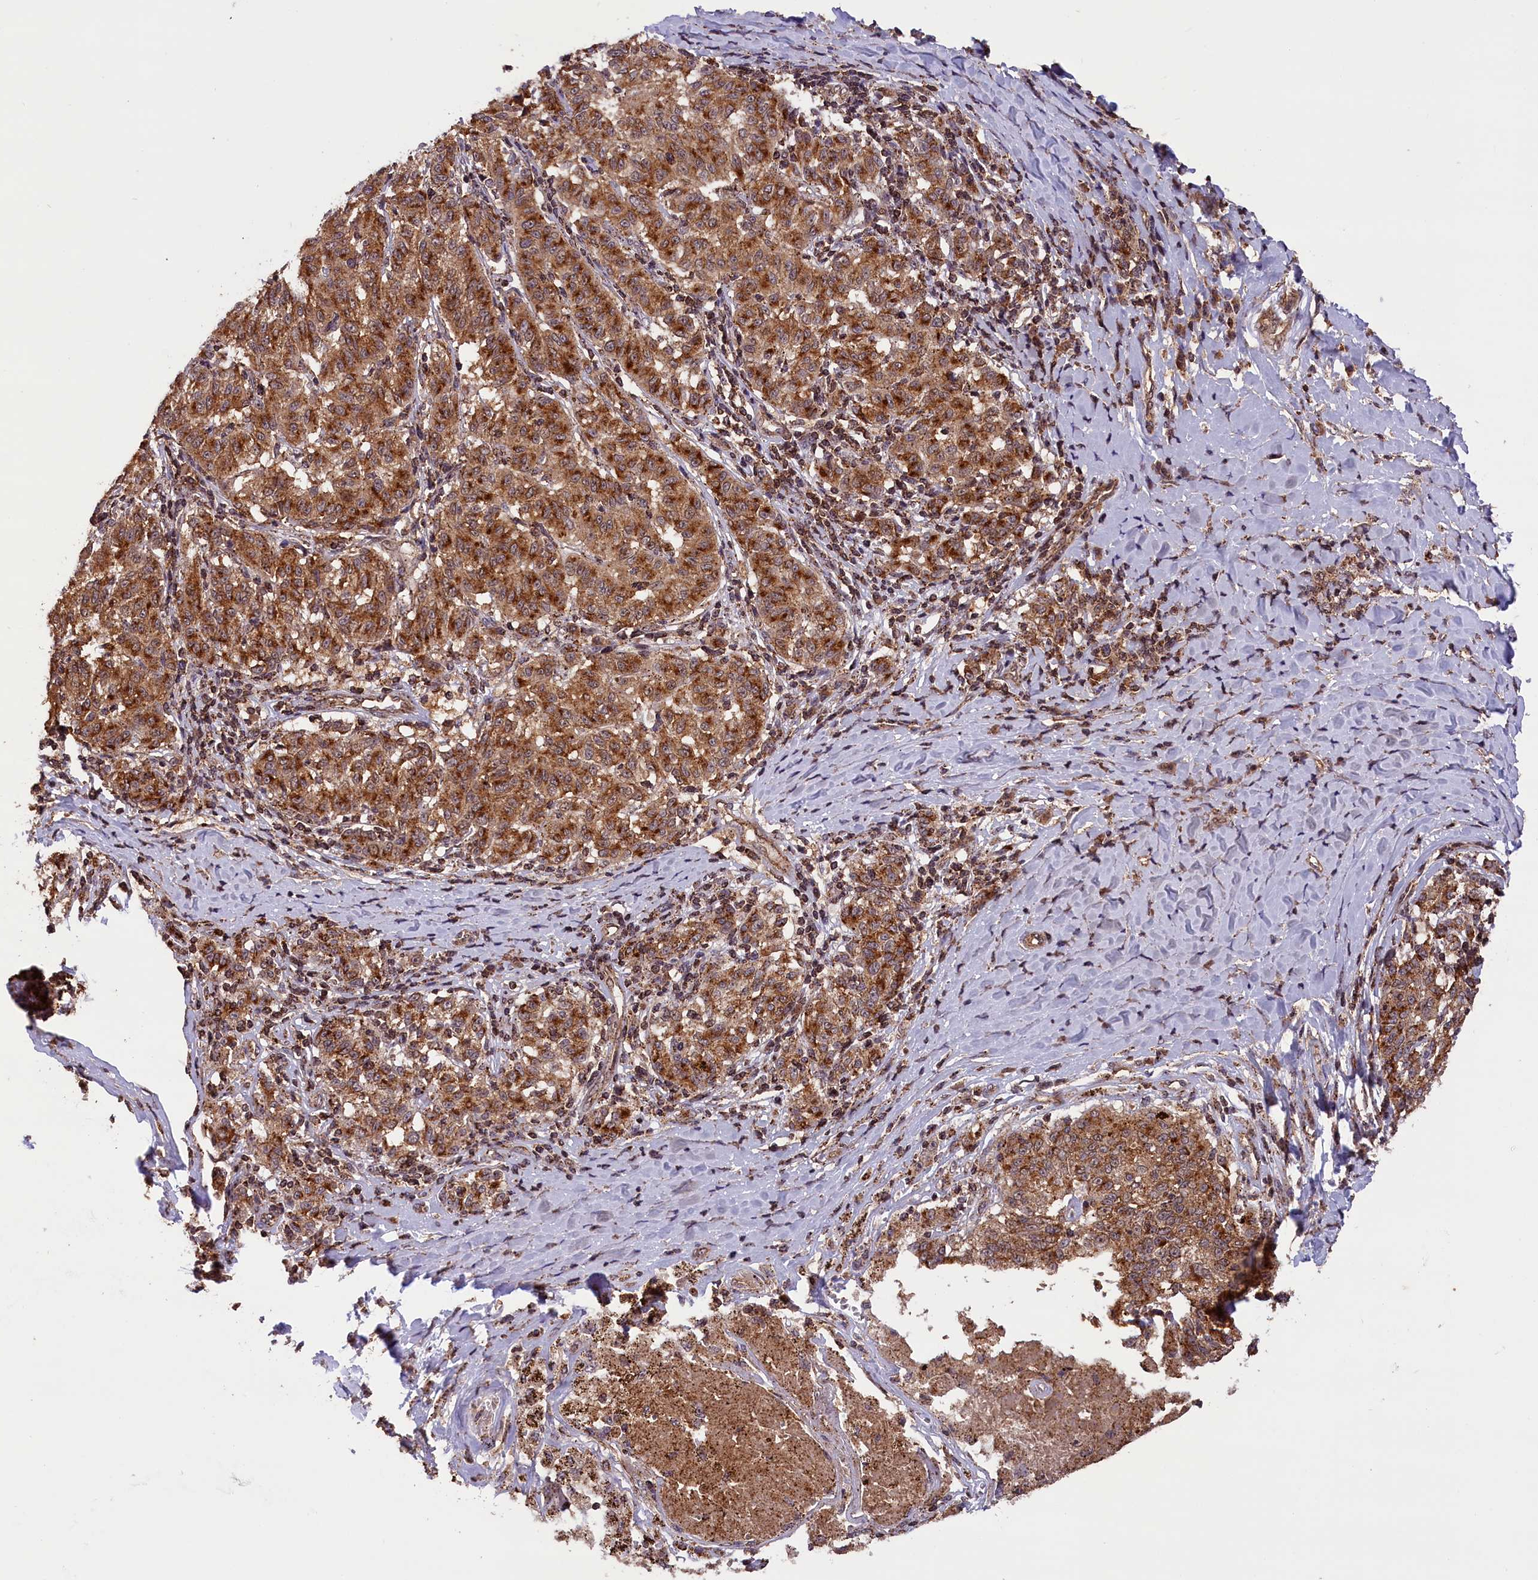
{"staining": {"intensity": "moderate", "quantity": ">75%", "location": "cytoplasmic/membranous"}, "tissue": "melanoma", "cell_type": "Tumor cells", "image_type": "cancer", "snomed": [{"axis": "morphology", "description": "Malignant melanoma, NOS"}, {"axis": "topography", "description": "Skin"}], "caption": "Protein staining of melanoma tissue shows moderate cytoplasmic/membranous positivity in about >75% of tumor cells.", "gene": "IST1", "patient": {"sex": "female", "age": 72}}